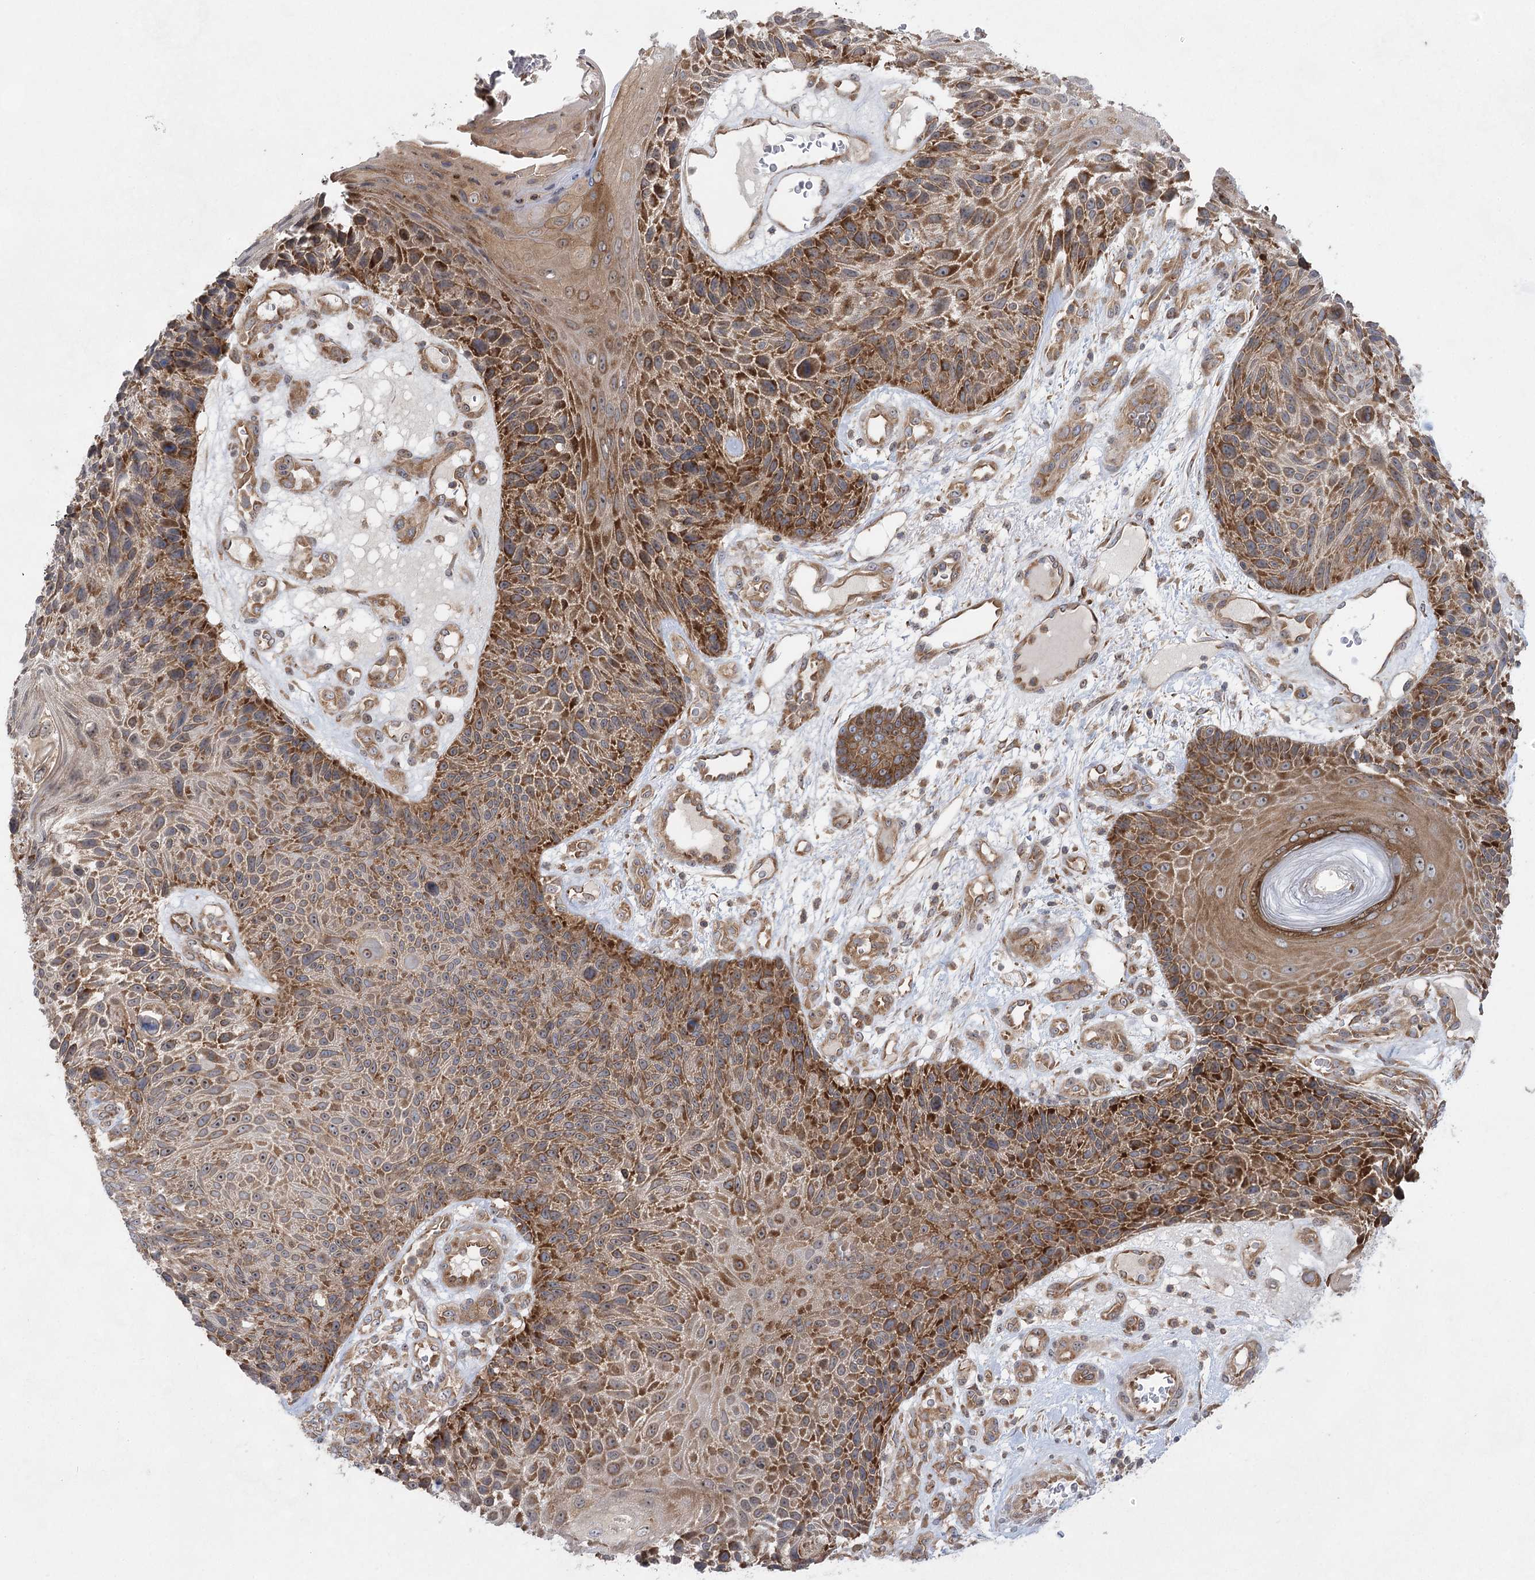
{"staining": {"intensity": "moderate", "quantity": ">75%", "location": "cytoplasmic/membranous"}, "tissue": "skin cancer", "cell_type": "Tumor cells", "image_type": "cancer", "snomed": [{"axis": "morphology", "description": "Squamous cell carcinoma, NOS"}, {"axis": "topography", "description": "Skin"}], "caption": "A high-resolution micrograph shows immunohistochemistry staining of skin cancer, which displays moderate cytoplasmic/membranous positivity in approximately >75% of tumor cells.", "gene": "EIF3A", "patient": {"sex": "female", "age": 88}}